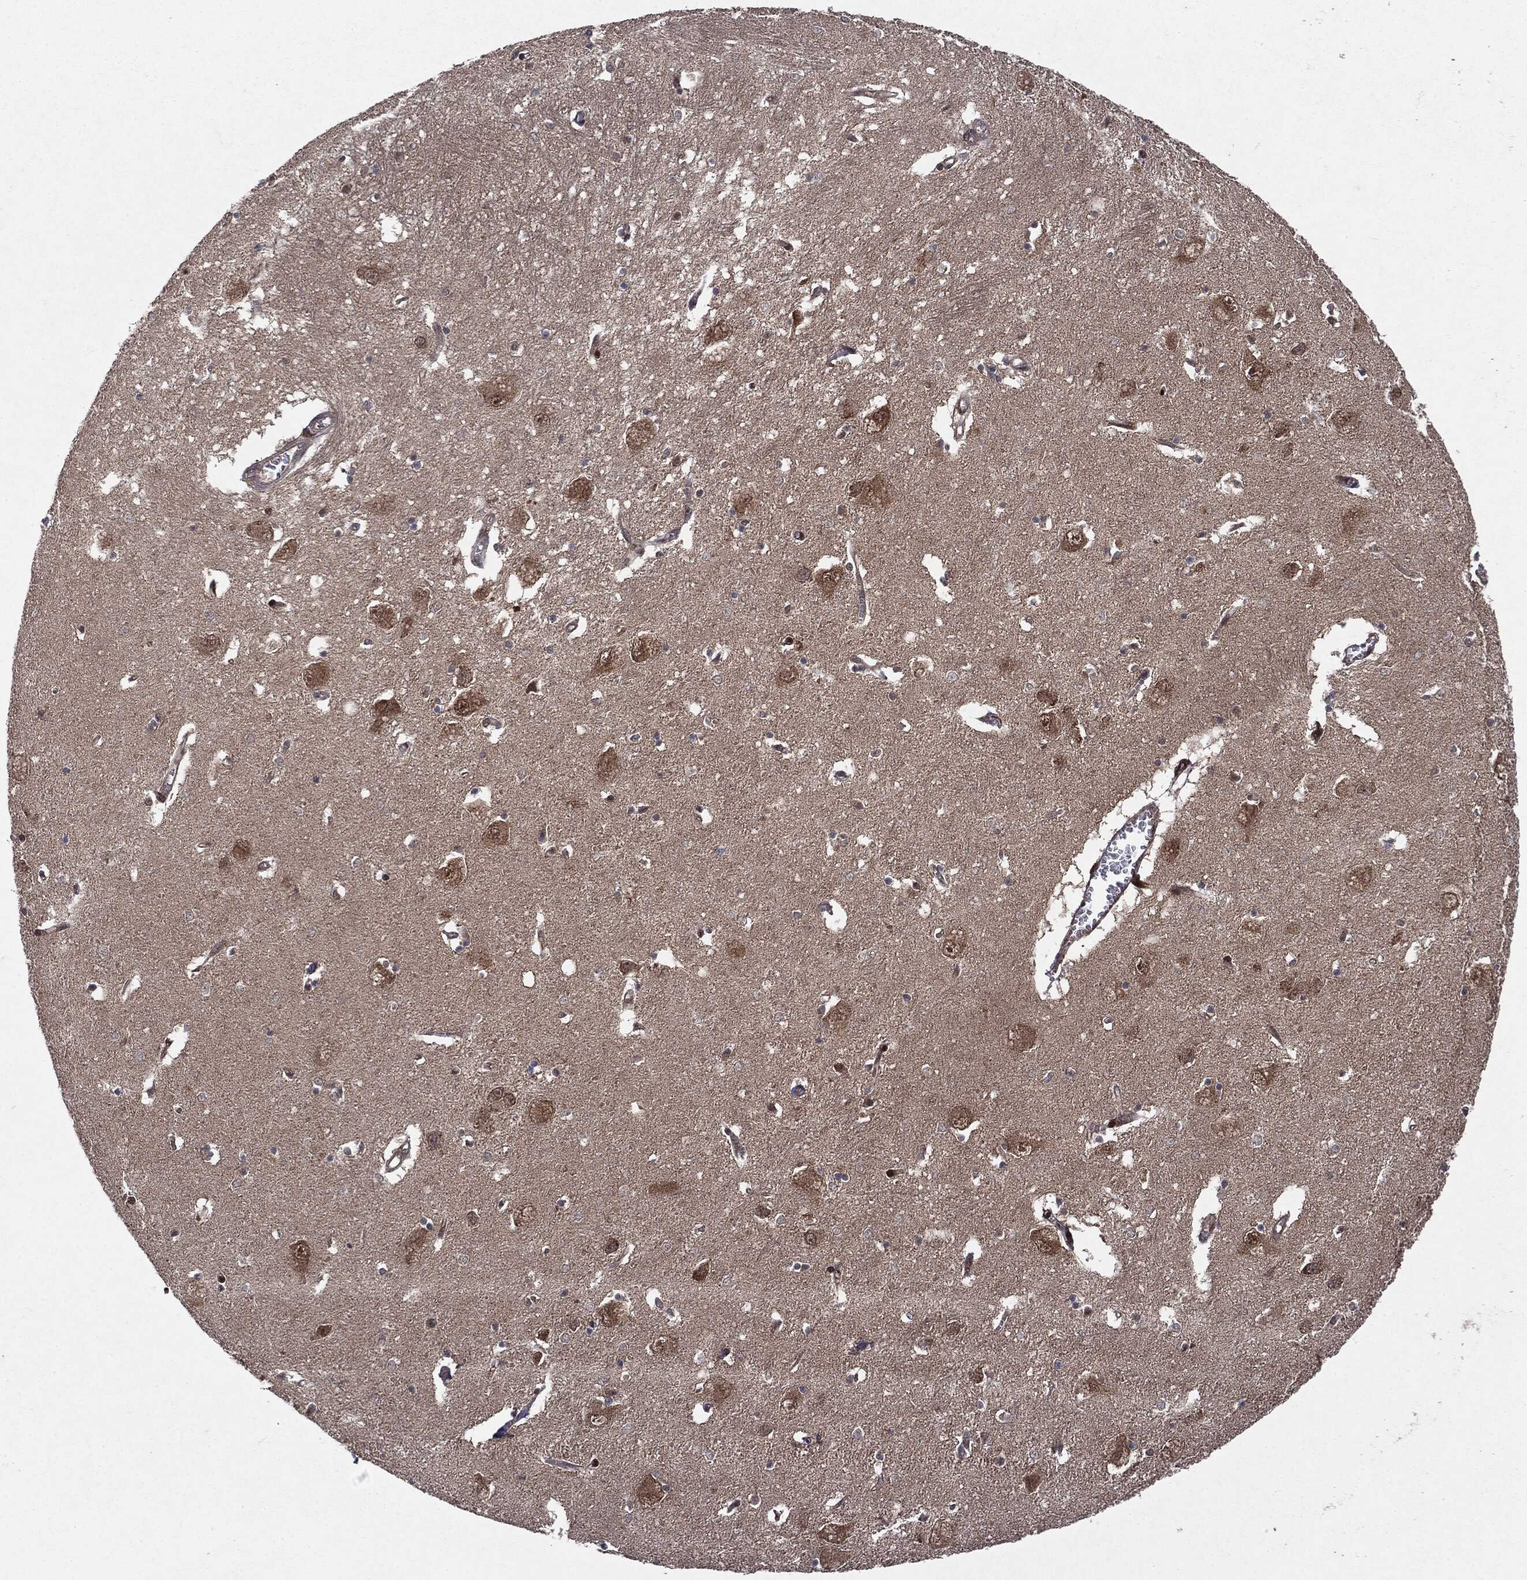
{"staining": {"intensity": "negative", "quantity": "none", "location": "none"}, "tissue": "caudate", "cell_type": "Glial cells", "image_type": "normal", "snomed": [{"axis": "morphology", "description": "Normal tissue, NOS"}, {"axis": "topography", "description": "Lateral ventricle wall"}], "caption": "IHC of unremarkable human caudate demonstrates no staining in glial cells.", "gene": "OTUB1", "patient": {"sex": "male", "age": 54}}